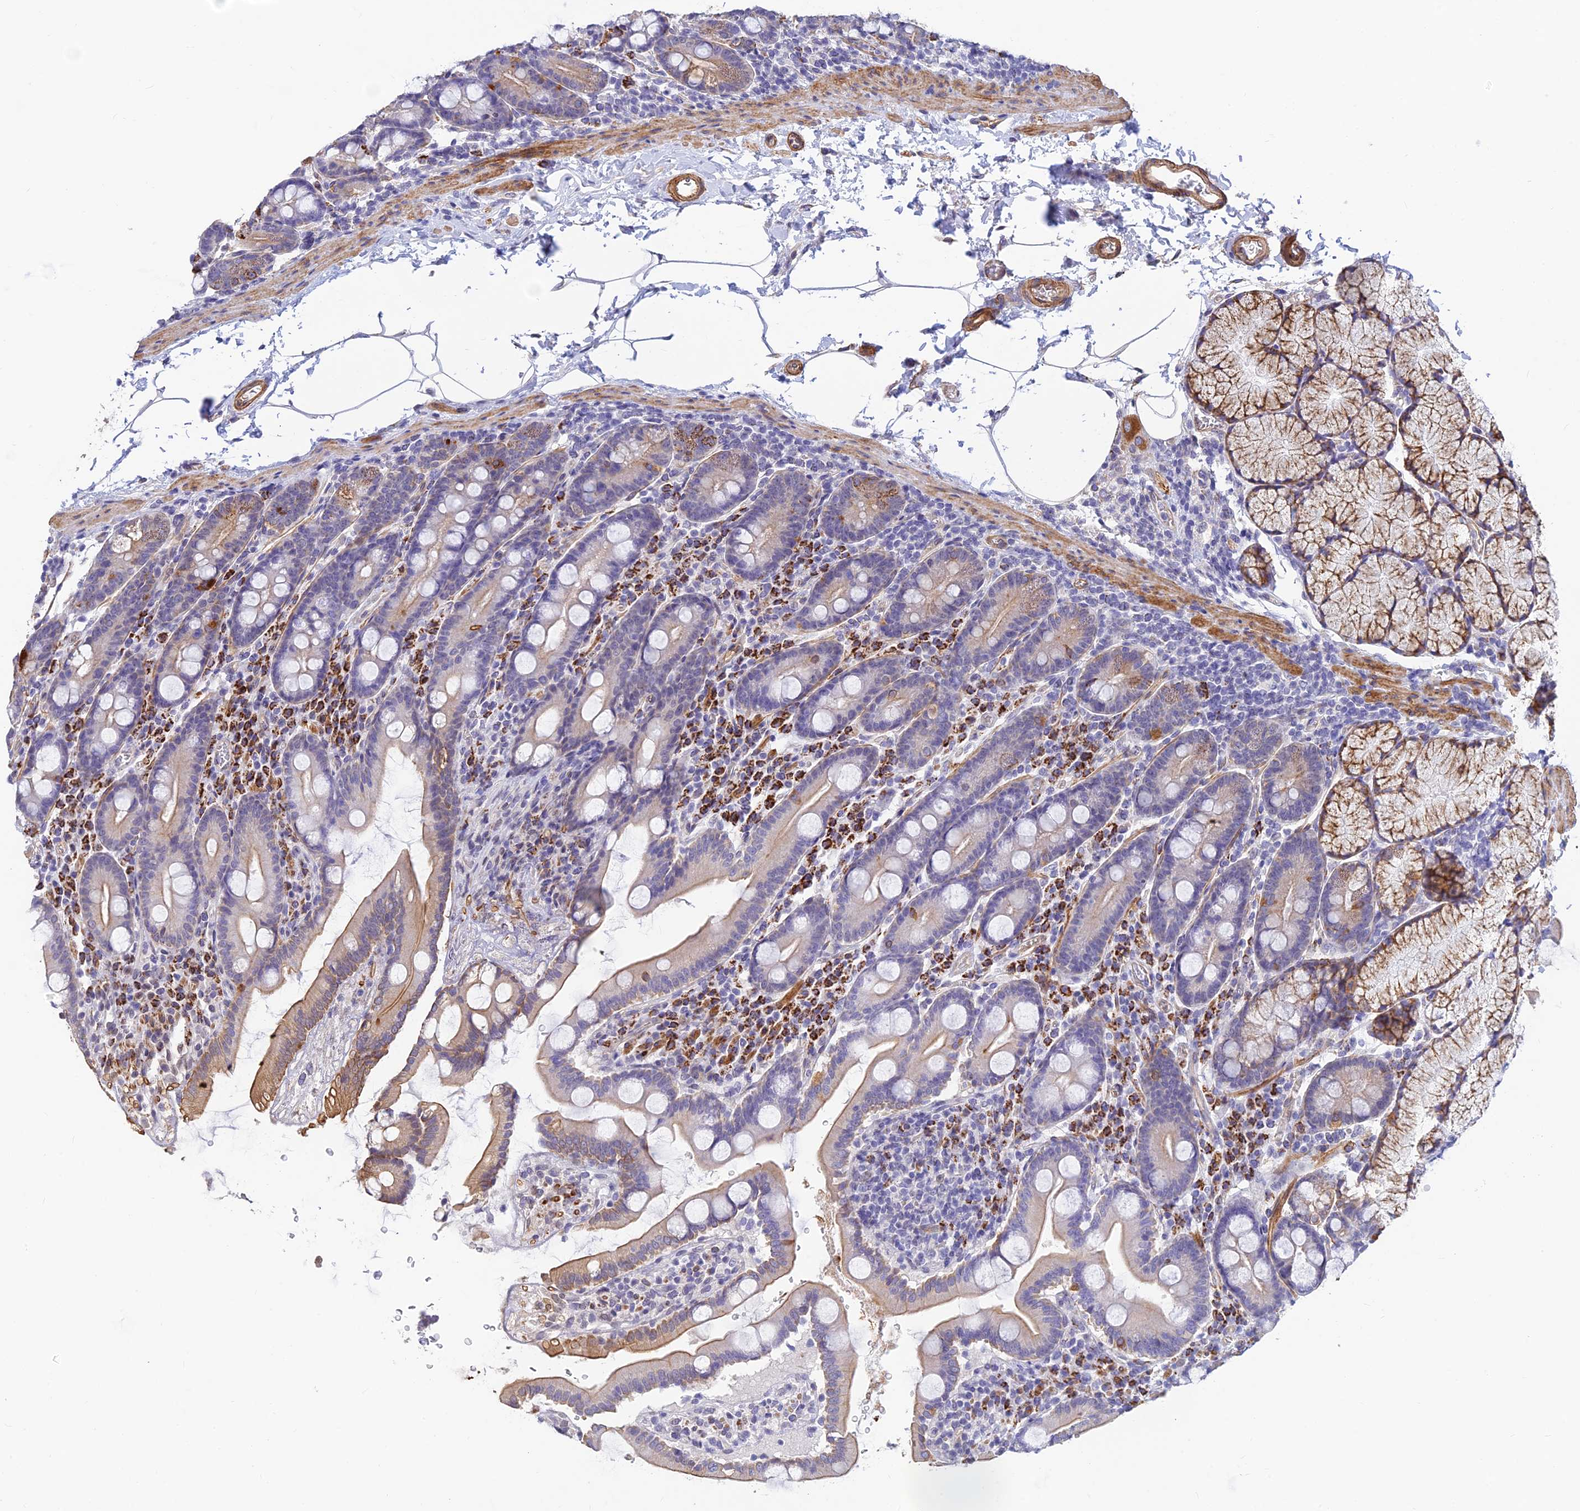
{"staining": {"intensity": "moderate", "quantity": "<25%", "location": "cytoplasmic/membranous"}, "tissue": "duodenum", "cell_type": "Glandular cells", "image_type": "normal", "snomed": [{"axis": "morphology", "description": "Normal tissue, NOS"}, {"axis": "topography", "description": "Duodenum"}], "caption": "A brown stain shows moderate cytoplasmic/membranous positivity of a protein in glandular cells of benign duodenum. (Brightfield microscopy of DAB IHC at high magnification).", "gene": "ALDH1L2", "patient": {"sex": "male", "age": 35}}